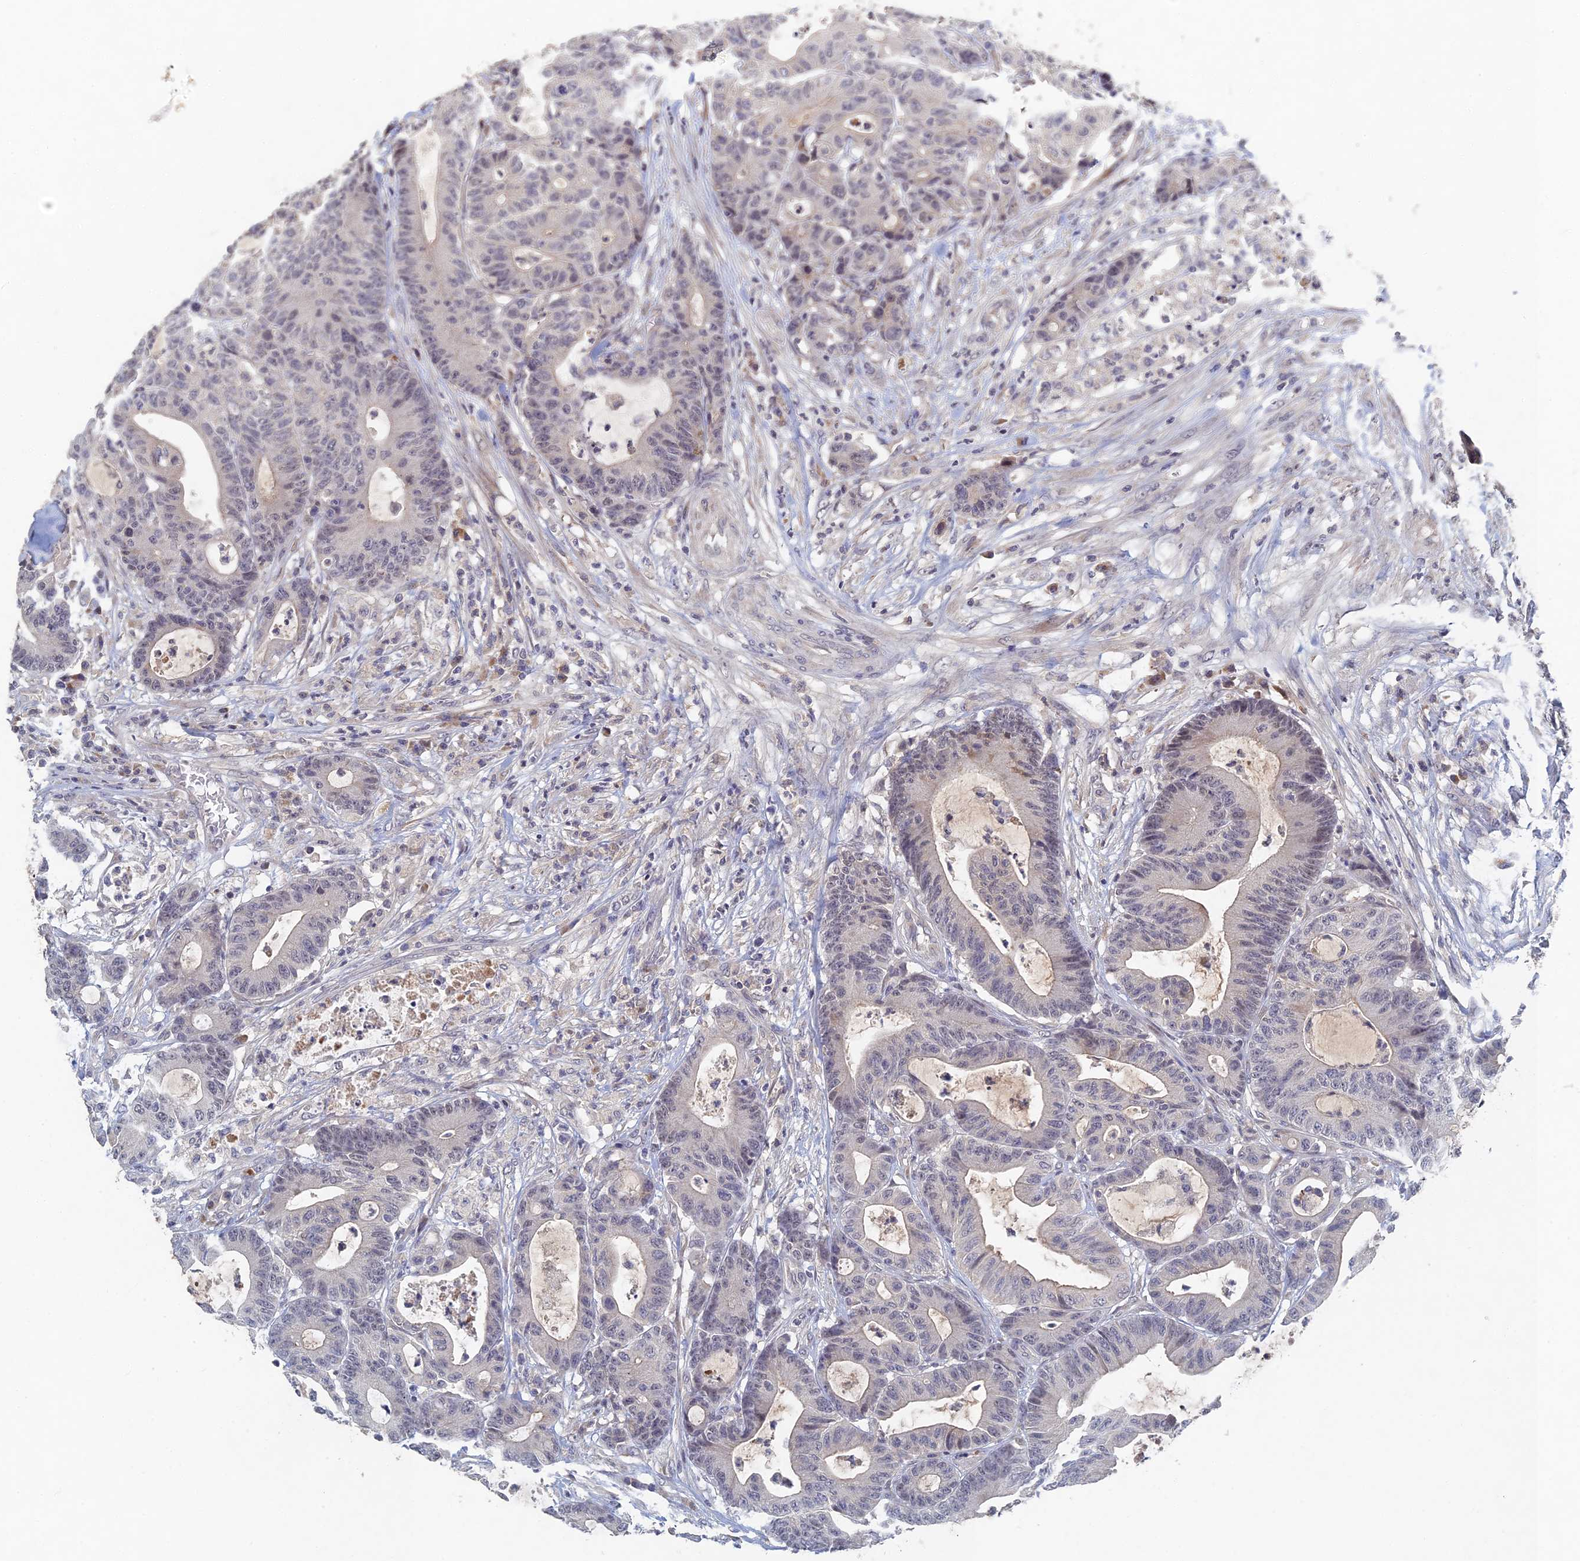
{"staining": {"intensity": "negative", "quantity": "none", "location": "none"}, "tissue": "colorectal cancer", "cell_type": "Tumor cells", "image_type": "cancer", "snomed": [{"axis": "morphology", "description": "Adenocarcinoma, NOS"}, {"axis": "topography", "description": "Colon"}], "caption": "Protein analysis of colorectal cancer reveals no significant staining in tumor cells.", "gene": "GNA15", "patient": {"sex": "female", "age": 84}}